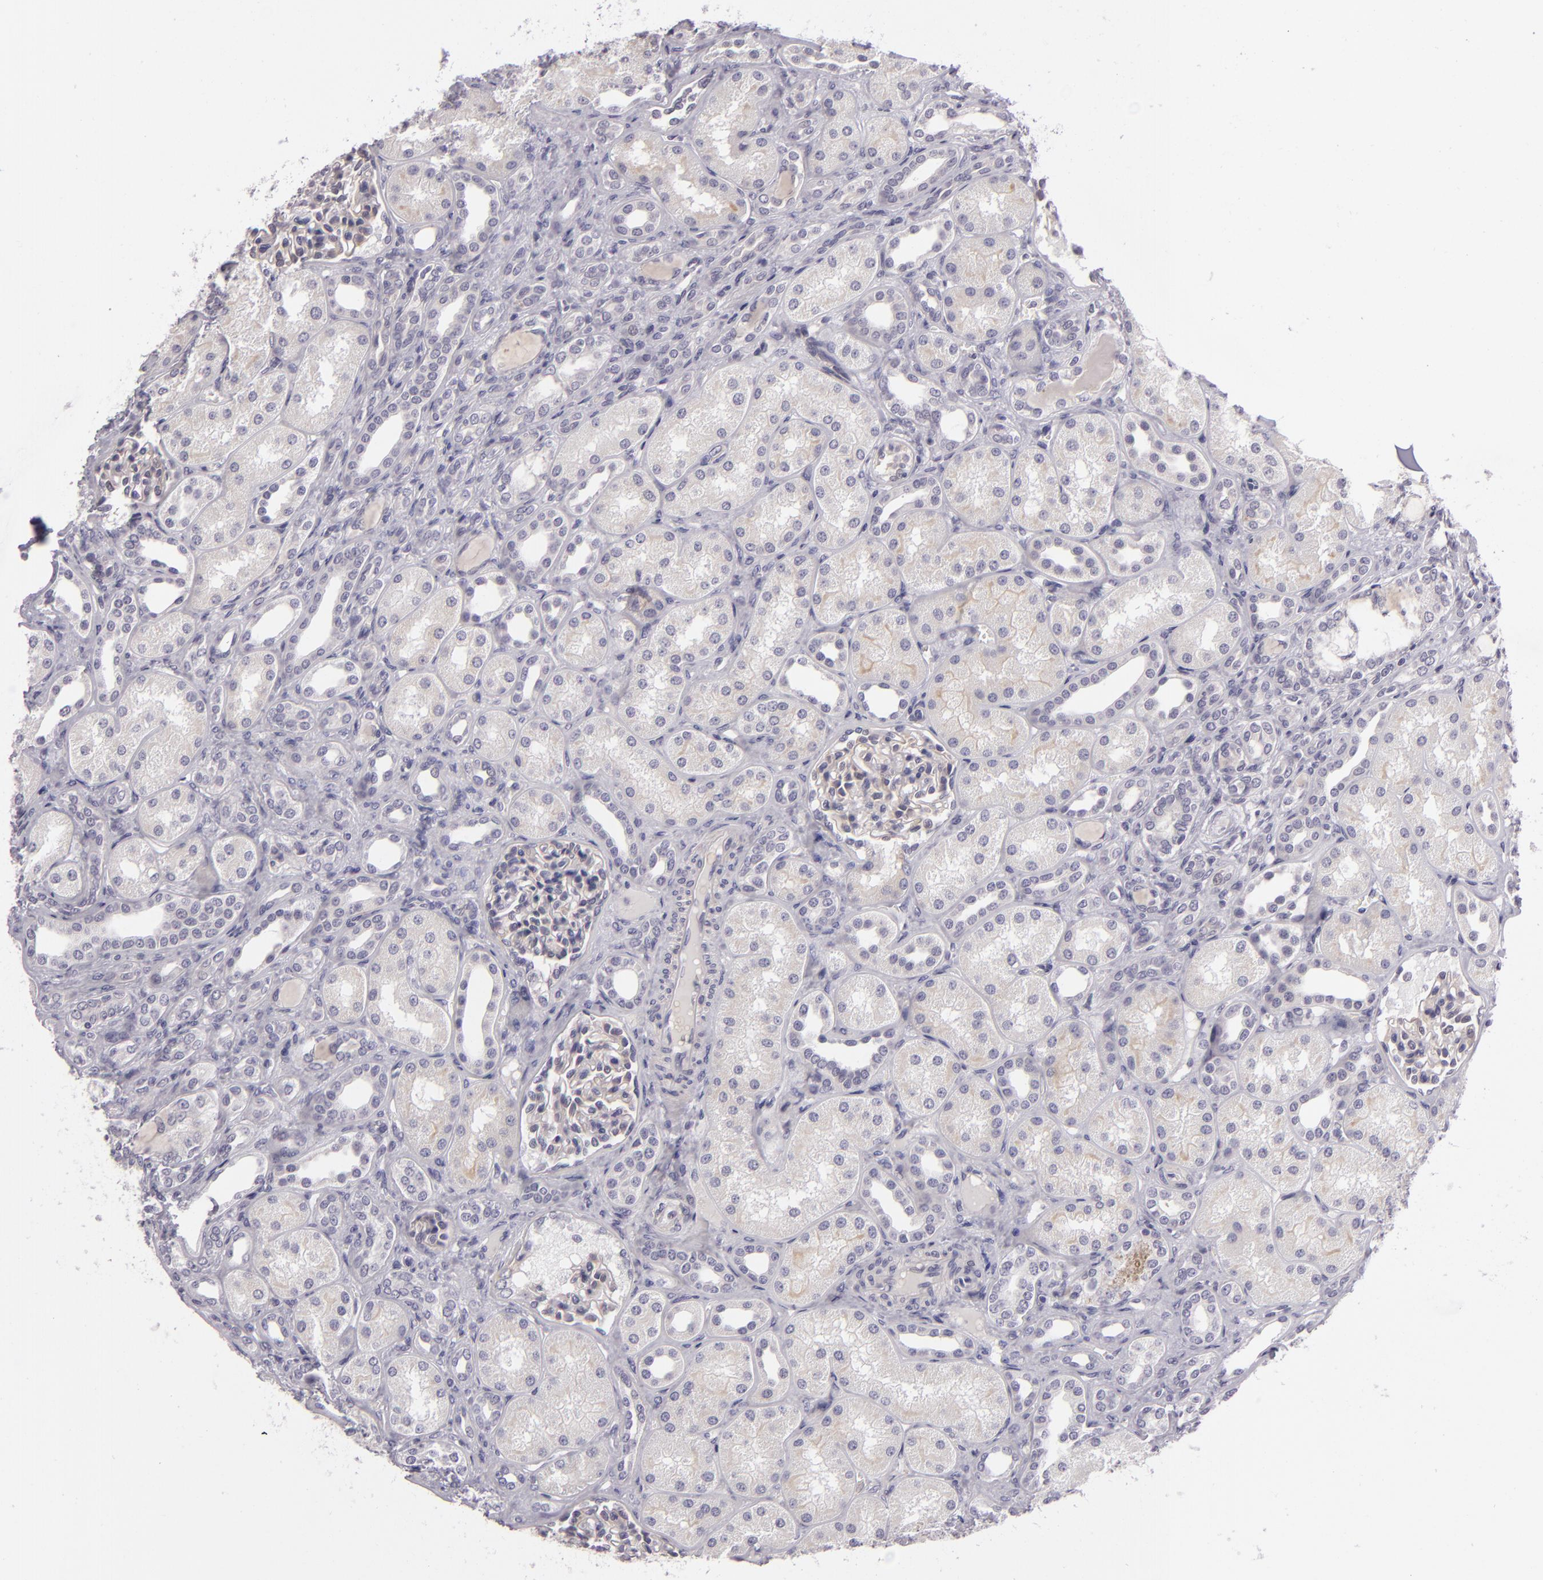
{"staining": {"intensity": "negative", "quantity": "none", "location": "none"}, "tissue": "kidney", "cell_type": "Cells in glomeruli", "image_type": "normal", "snomed": [{"axis": "morphology", "description": "Normal tissue, NOS"}, {"axis": "topography", "description": "Kidney"}], "caption": "A photomicrograph of human kidney is negative for staining in cells in glomeruli. Brightfield microscopy of IHC stained with DAB (3,3'-diaminobenzidine) (brown) and hematoxylin (blue), captured at high magnification.", "gene": "EGFL6", "patient": {"sex": "male", "age": 7}}